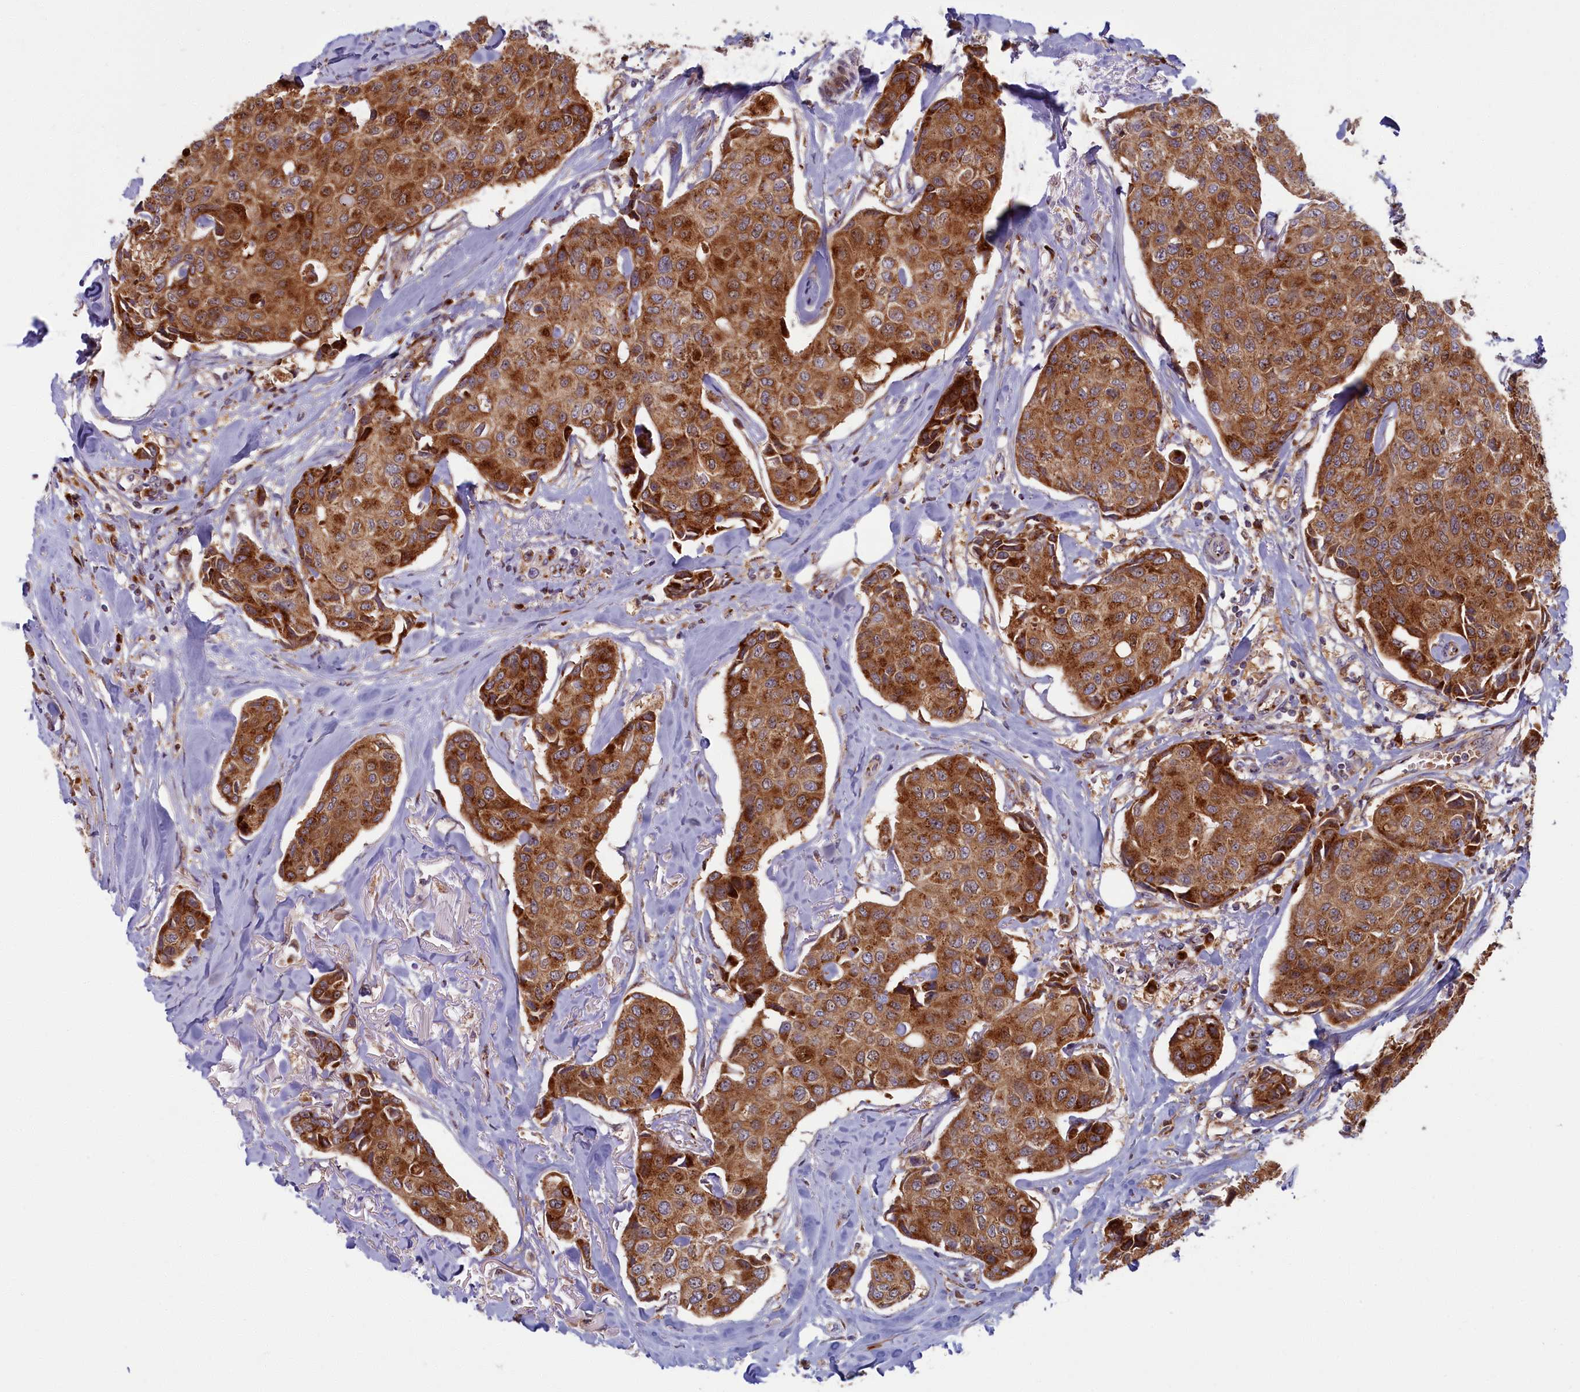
{"staining": {"intensity": "strong", "quantity": ">75%", "location": "cytoplasmic/membranous"}, "tissue": "breast cancer", "cell_type": "Tumor cells", "image_type": "cancer", "snomed": [{"axis": "morphology", "description": "Duct carcinoma"}, {"axis": "topography", "description": "Breast"}], "caption": "DAB immunohistochemical staining of breast invasive ductal carcinoma shows strong cytoplasmic/membranous protein staining in approximately >75% of tumor cells.", "gene": "BLVRB", "patient": {"sex": "female", "age": 80}}